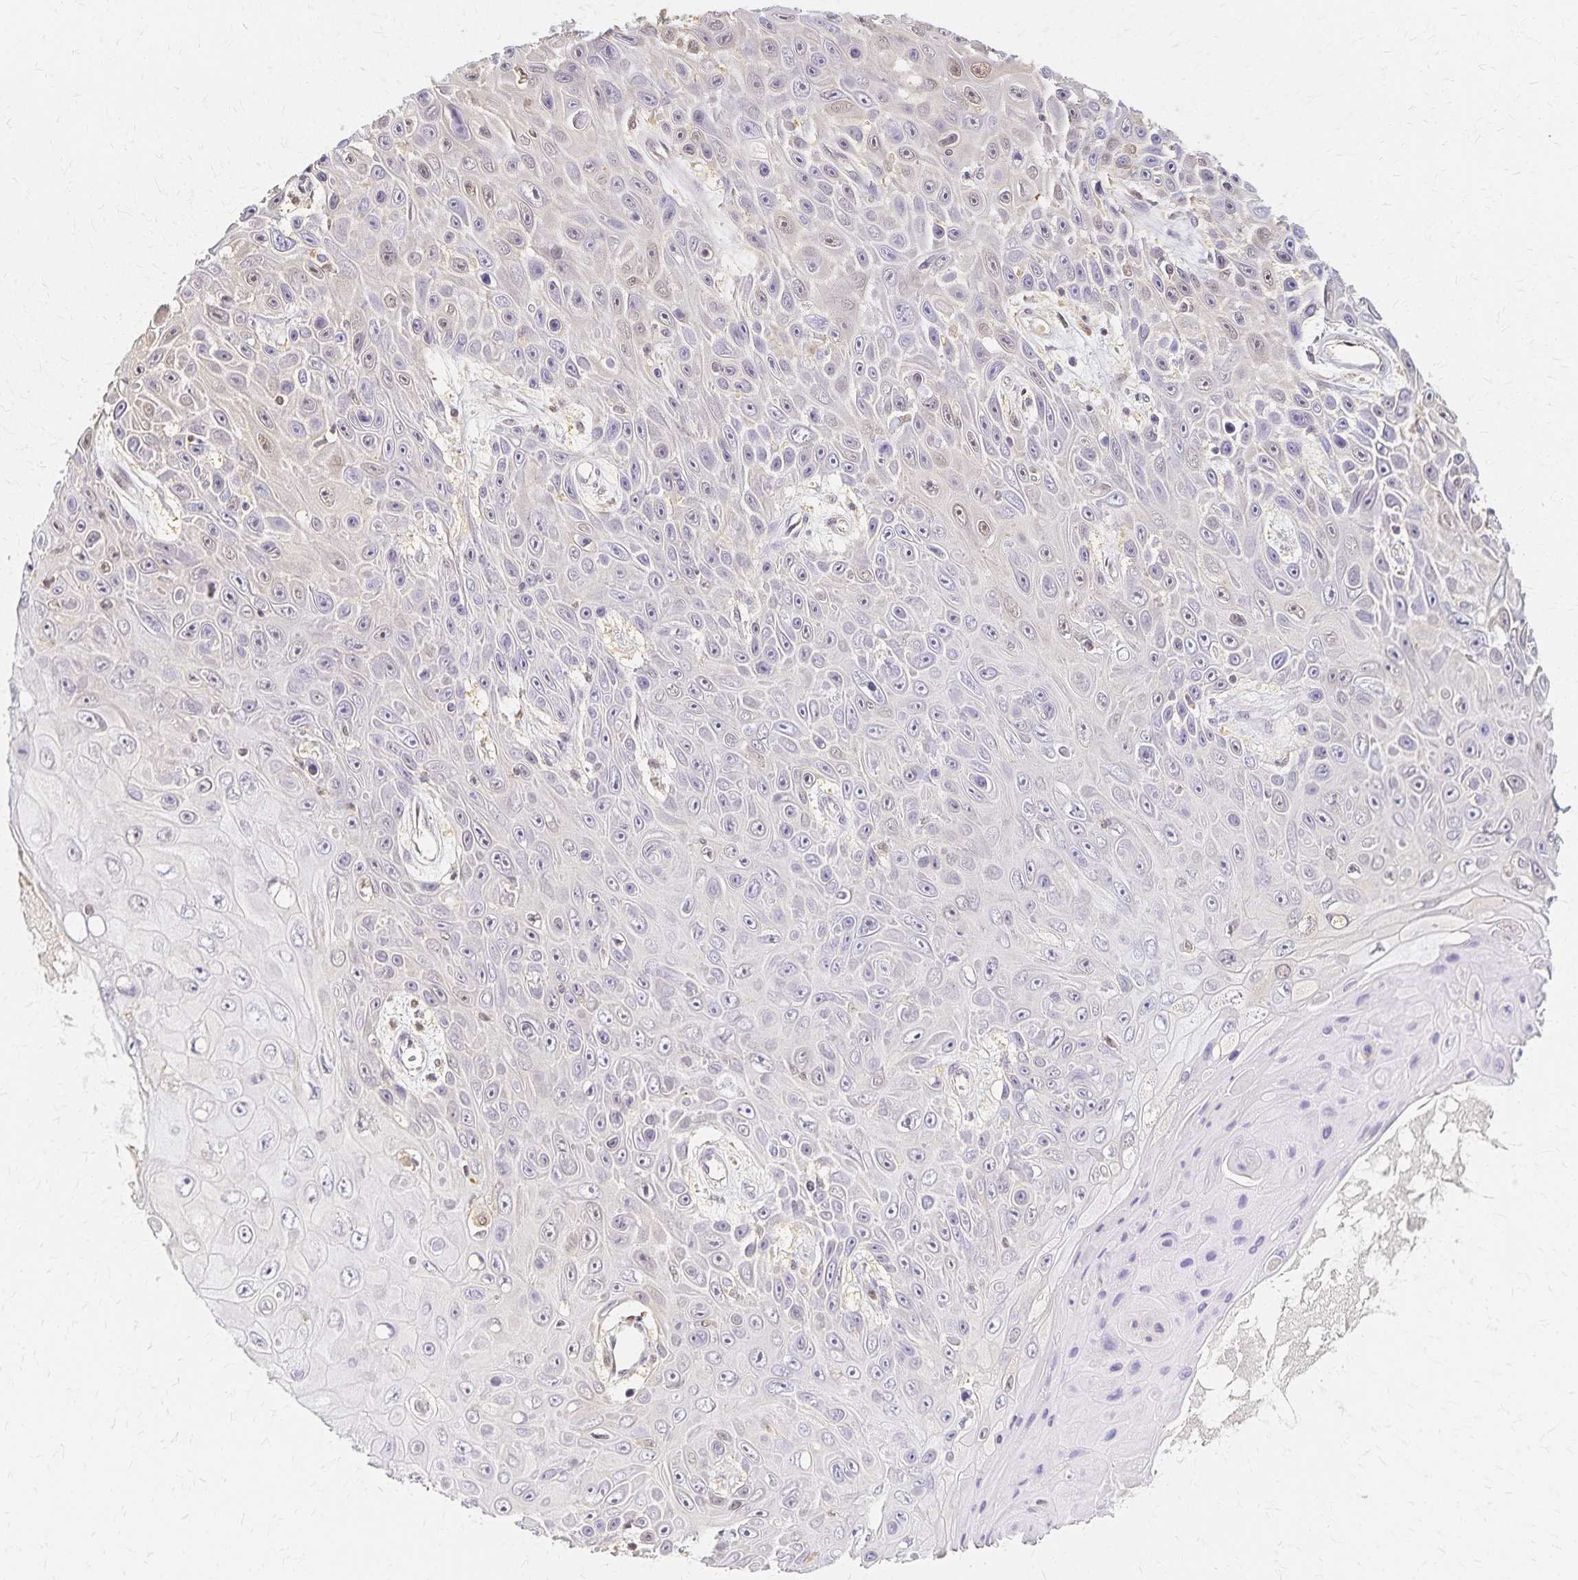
{"staining": {"intensity": "negative", "quantity": "none", "location": "none"}, "tissue": "skin cancer", "cell_type": "Tumor cells", "image_type": "cancer", "snomed": [{"axis": "morphology", "description": "Squamous cell carcinoma, NOS"}, {"axis": "topography", "description": "Skin"}], "caption": "Skin cancer (squamous cell carcinoma) was stained to show a protein in brown. There is no significant staining in tumor cells.", "gene": "AZGP1", "patient": {"sex": "male", "age": 82}}